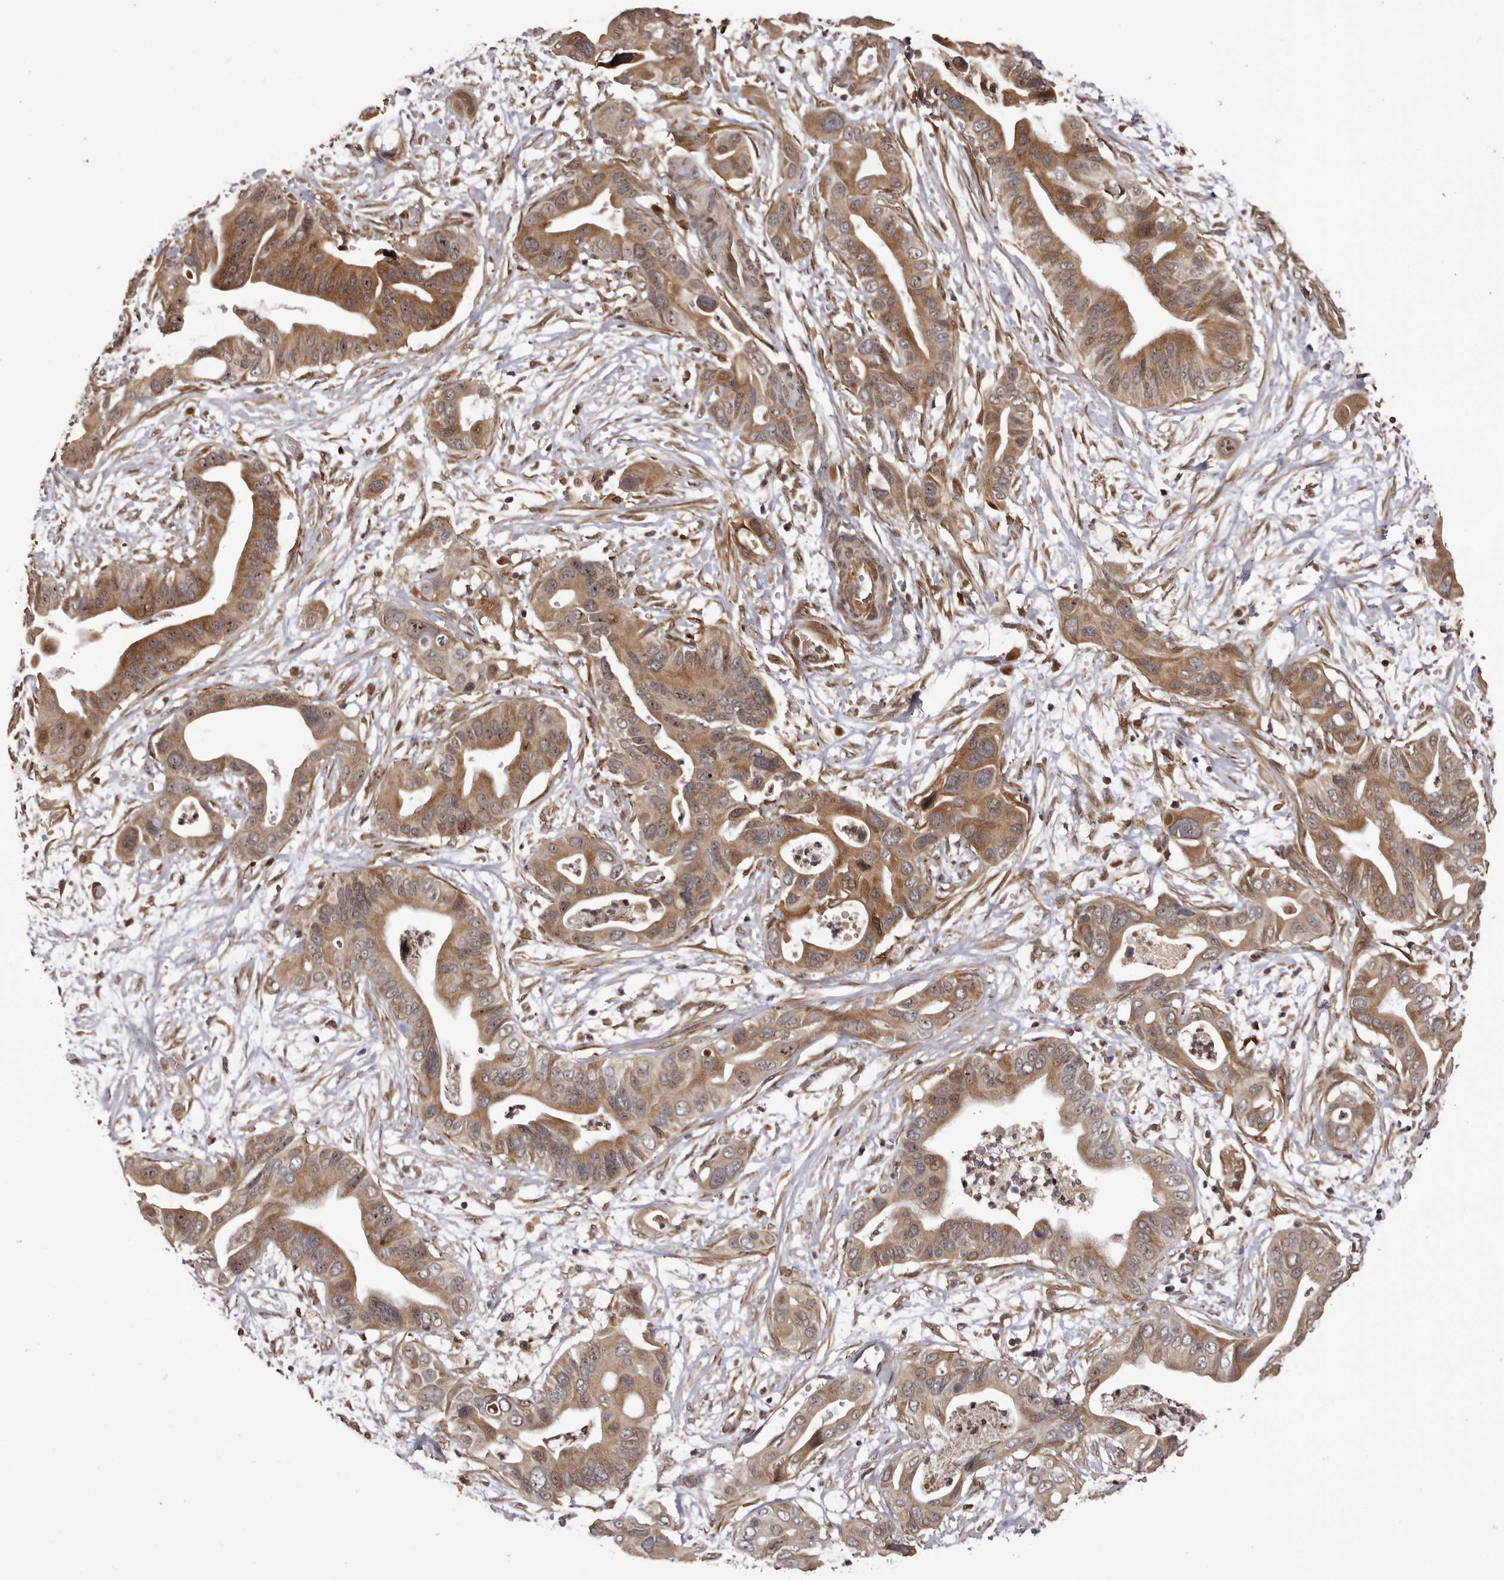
{"staining": {"intensity": "moderate", "quantity": ">75%", "location": "cytoplasmic/membranous"}, "tissue": "pancreatic cancer", "cell_type": "Tumor cells", "image_type": "cancer", "snomed": [{"axis": "morphology", "description": "Adenocarcinoma, NOS"}, {"axis": "topography", "description": "Pancreas"}], "caption": "Immunohistochemical staining of pancreatic cancer (adenocarcinoma) exhibits medium levels of moderate cytoplasmic/membranous protein expression in about >75% of tumor cells.", "gene": "ZCCHC7", "patient": {"sex": "male", "age": 66}}